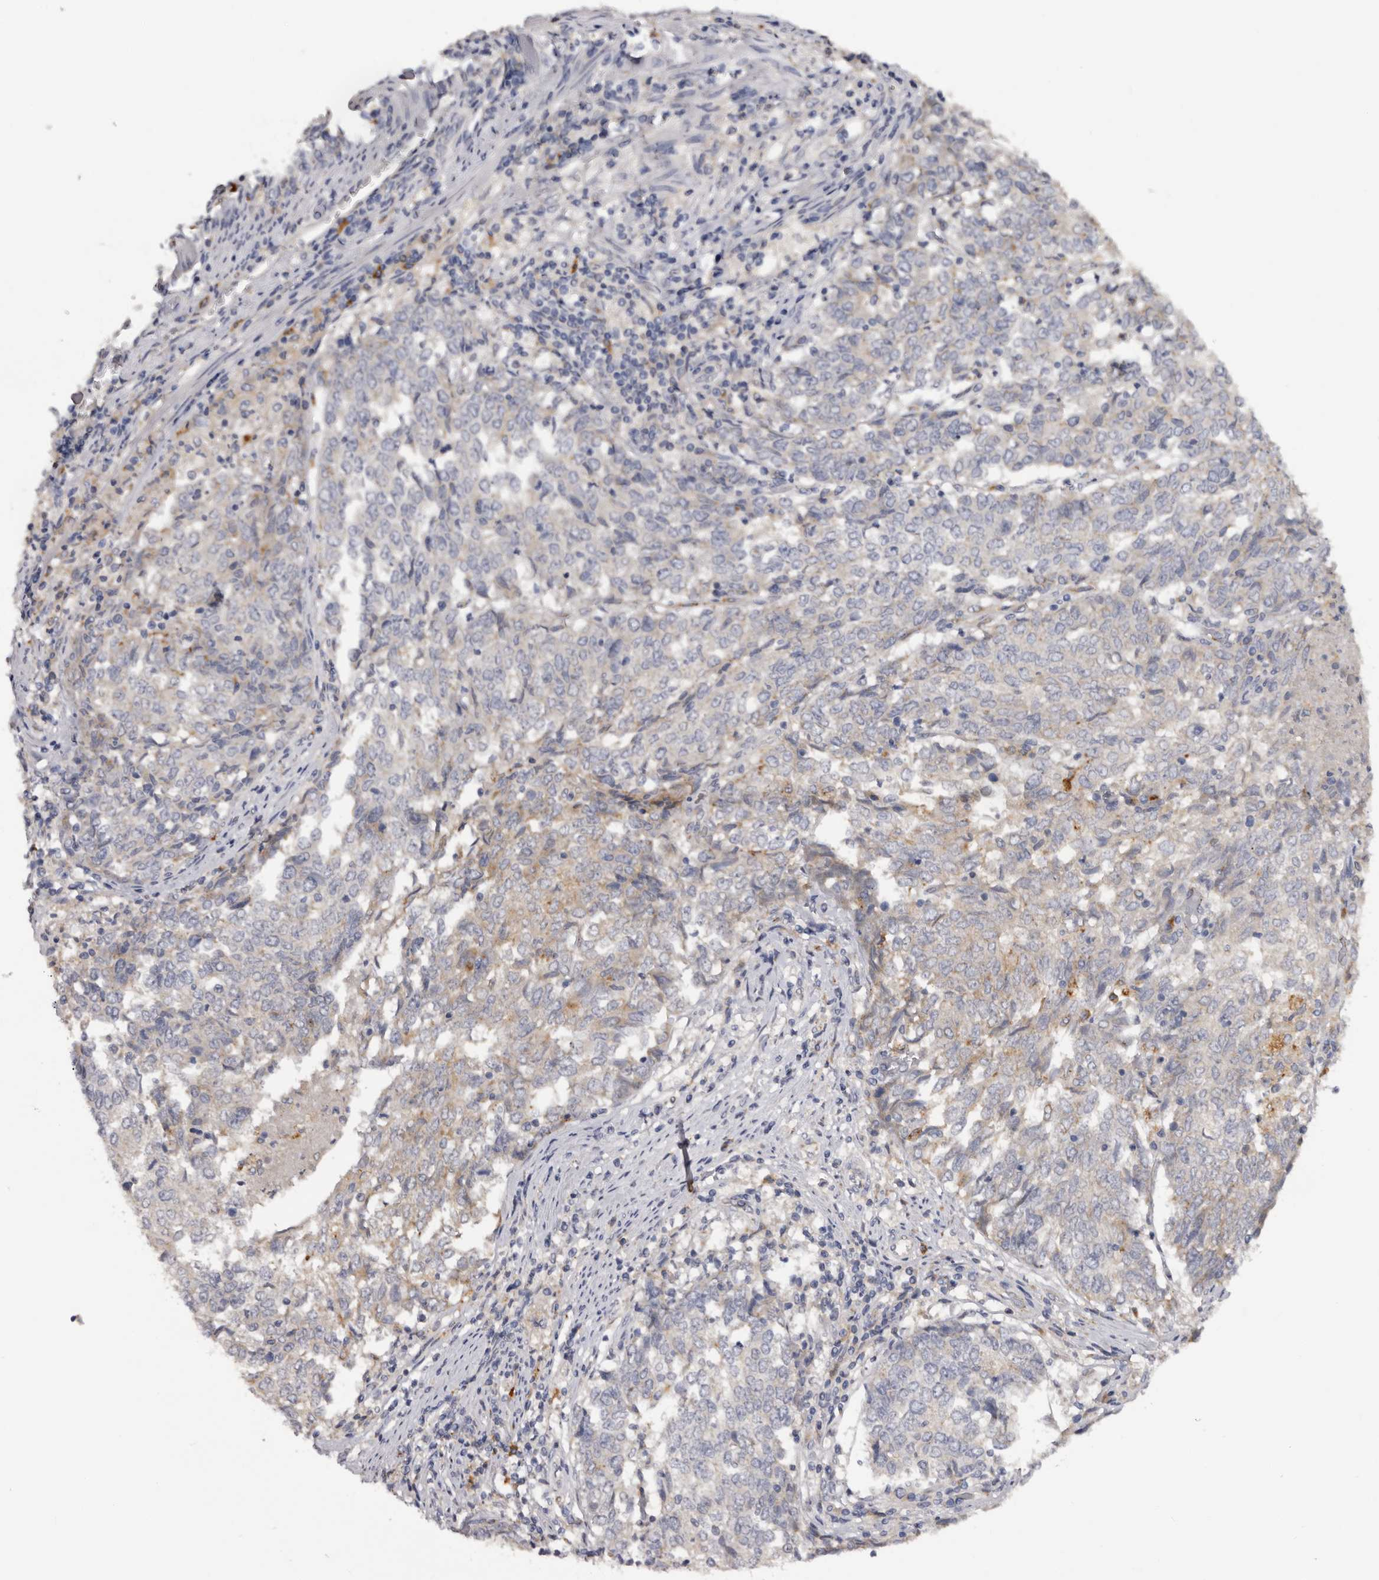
{"staining": {"intensity": "weak", "quantity": "25%-75%", "location": "cytoplasmic/membranous"}, "tissue": "endometrial cancer", "cell_type": "Tumor cells", "image_type": "cancer", "snomed": [{"axis": "morphology", "description": "Adenocarcinoma, NOS"}, {"axis": "topography", "description": "Endometrium"}], "caption": "Immunohistochemical staining of adenocarcinoma (endometrial) reveals low levels of weak cytoplasmic/membranous protein expression in approximately 25%-75% of tumor cells.", "gene": "DAP", "patient": {"sex": "female", "age": 80}}